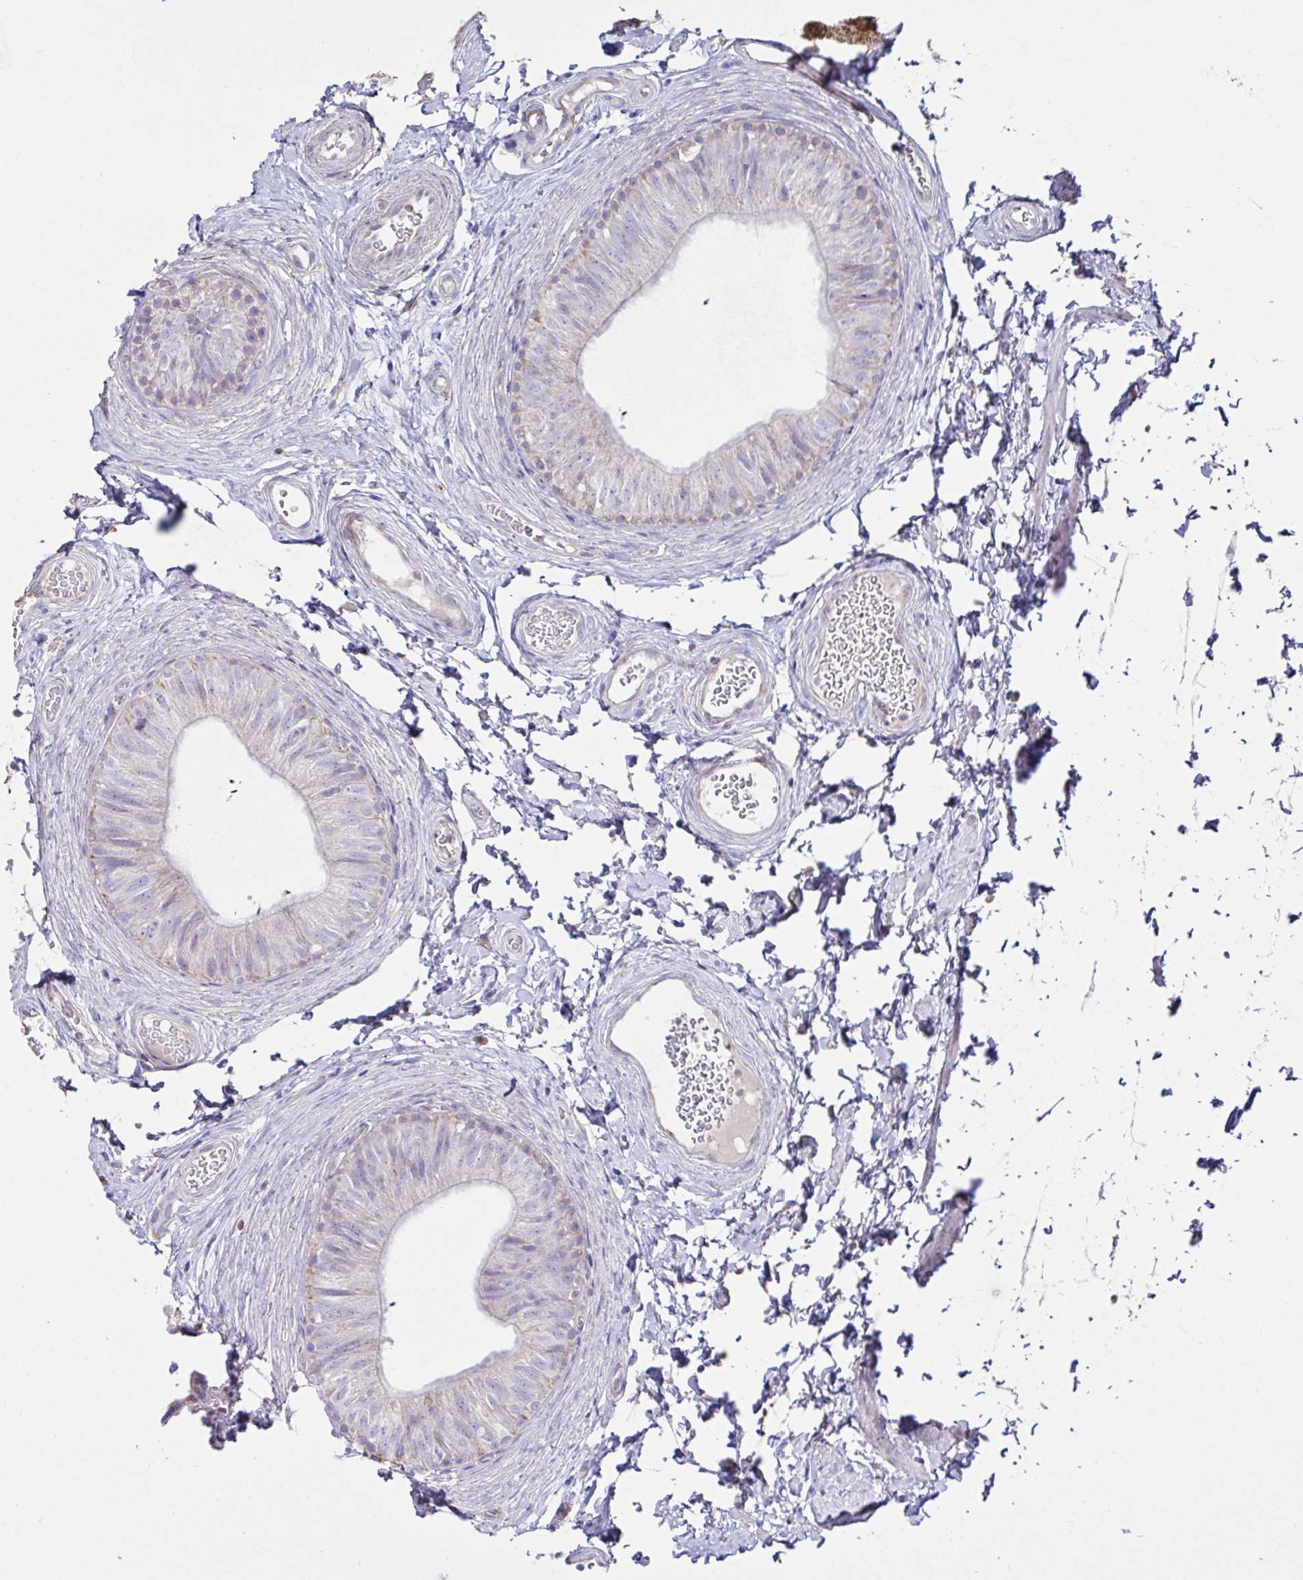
{"staining": {"intensity": "negative", "quantity": "none", "location": "none"}, "tissue": "epididymis", "cell_type": "Glandular cells", "image_type": "normal", "snomed": [{"axis": "morphology", "description": "Normal tissue, NOS"}, {"axis": "topography", "description": "Epididymis, spermatic cord, NOS"}, {"axis": "topography", "description": "Epididymis"}, {"axis": "topography", "description": "Peripheral nerve tissue"}], "caption": "DAB (3,3'-diaminobenzidine) immunohistochemical staining of unremarkable epididymis exhibits no significant positivity in glandular cells.", "gene": "DOK7", "patient": {"sex": "male", "age": 29}}